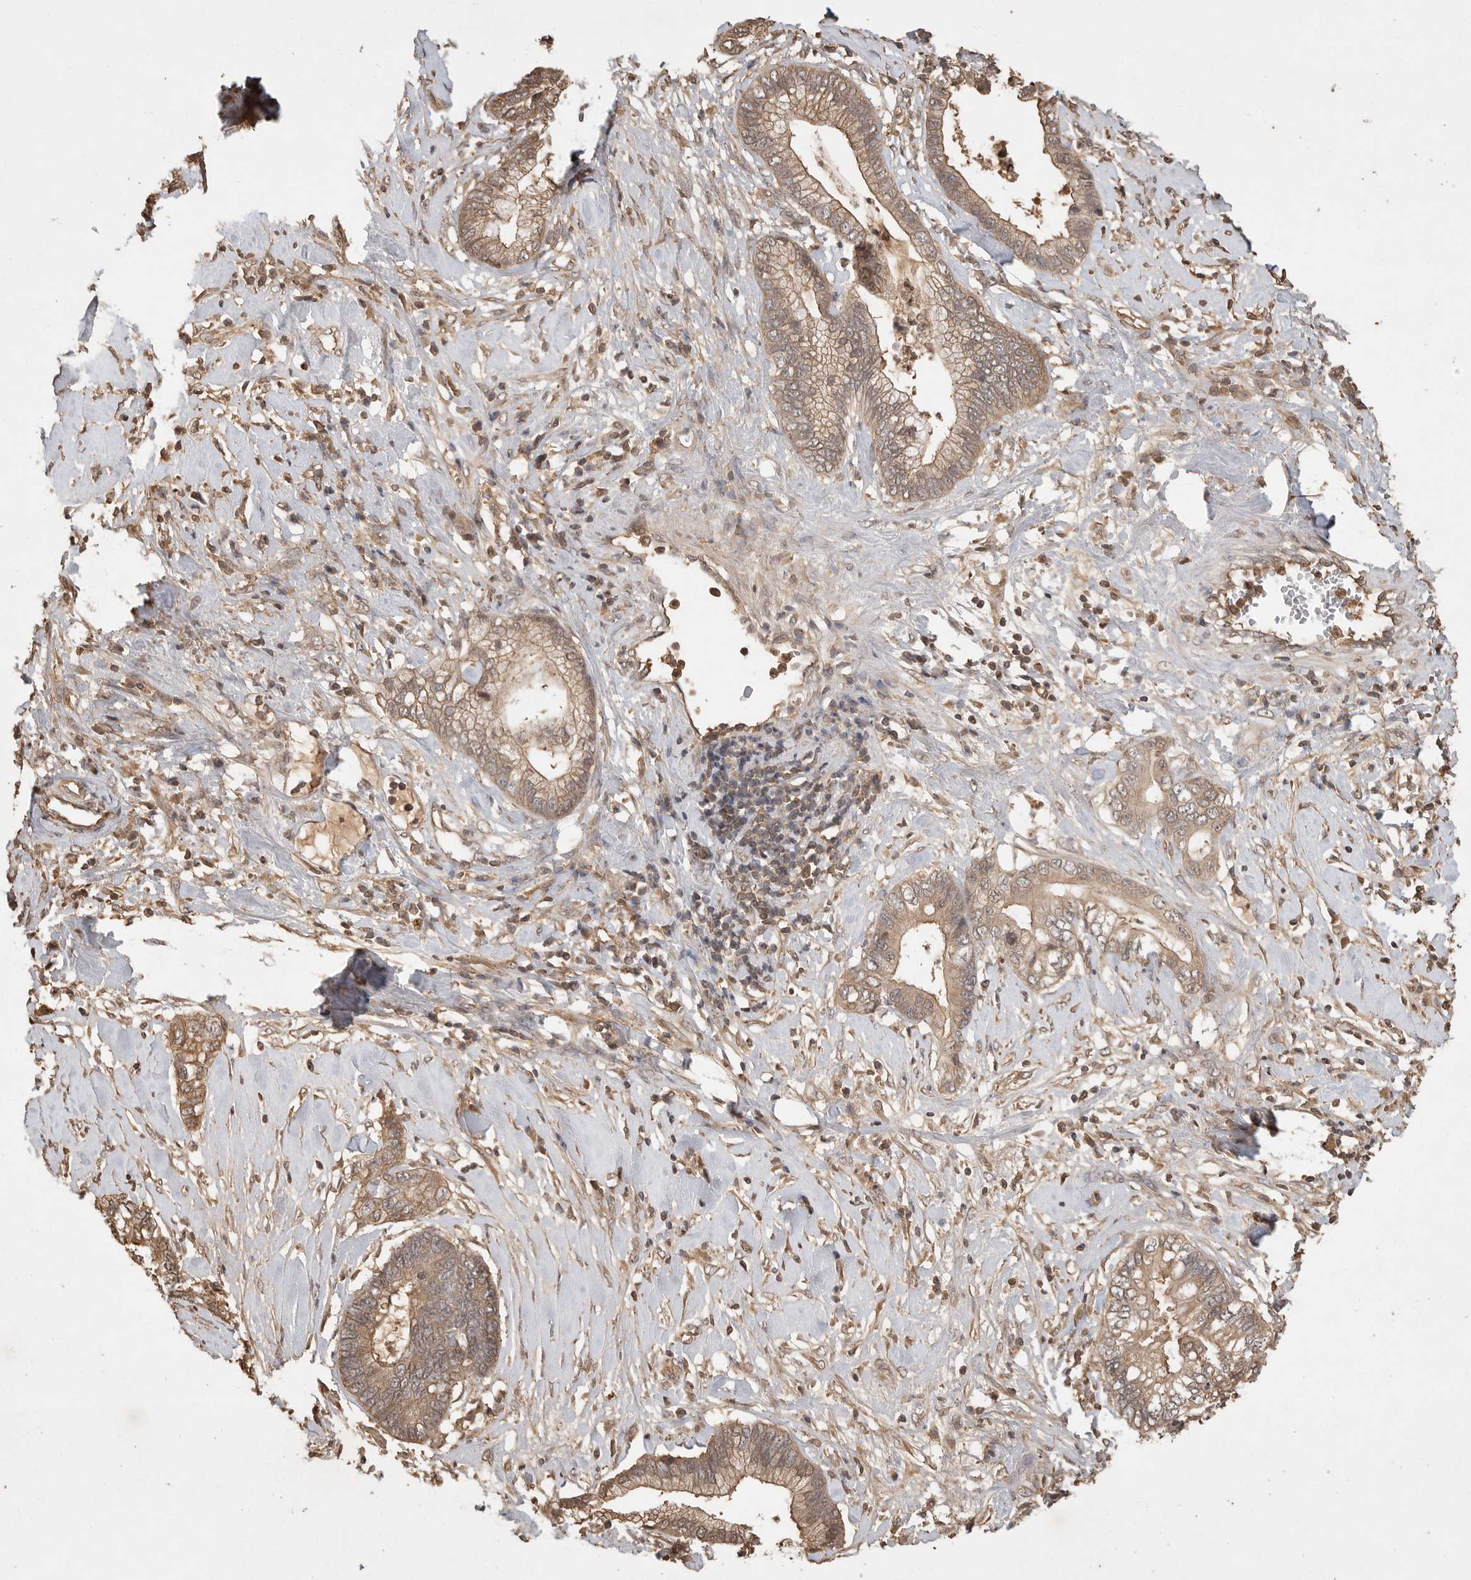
{"staining": {"intensity": "moderate", "quantity": ">75%", "location": "cytoplasmic/membranous"}, "tissue": "cervical cancer", "cell_type": "Tumor cells", "image_type": "cancer", "snomed": [{"axis": "morphology", "description": "Adenocarcinoma, NOS"}, {"axis": "topography", "description": "Cervix"}], "caption": "Protein positivity by IHC shows moderate cytoplasmic/membranous staining in about >75% of tumor cells in cervical cancer.", "gene": "PRMT3", "patient": {"sex": "female", "age": 44}}